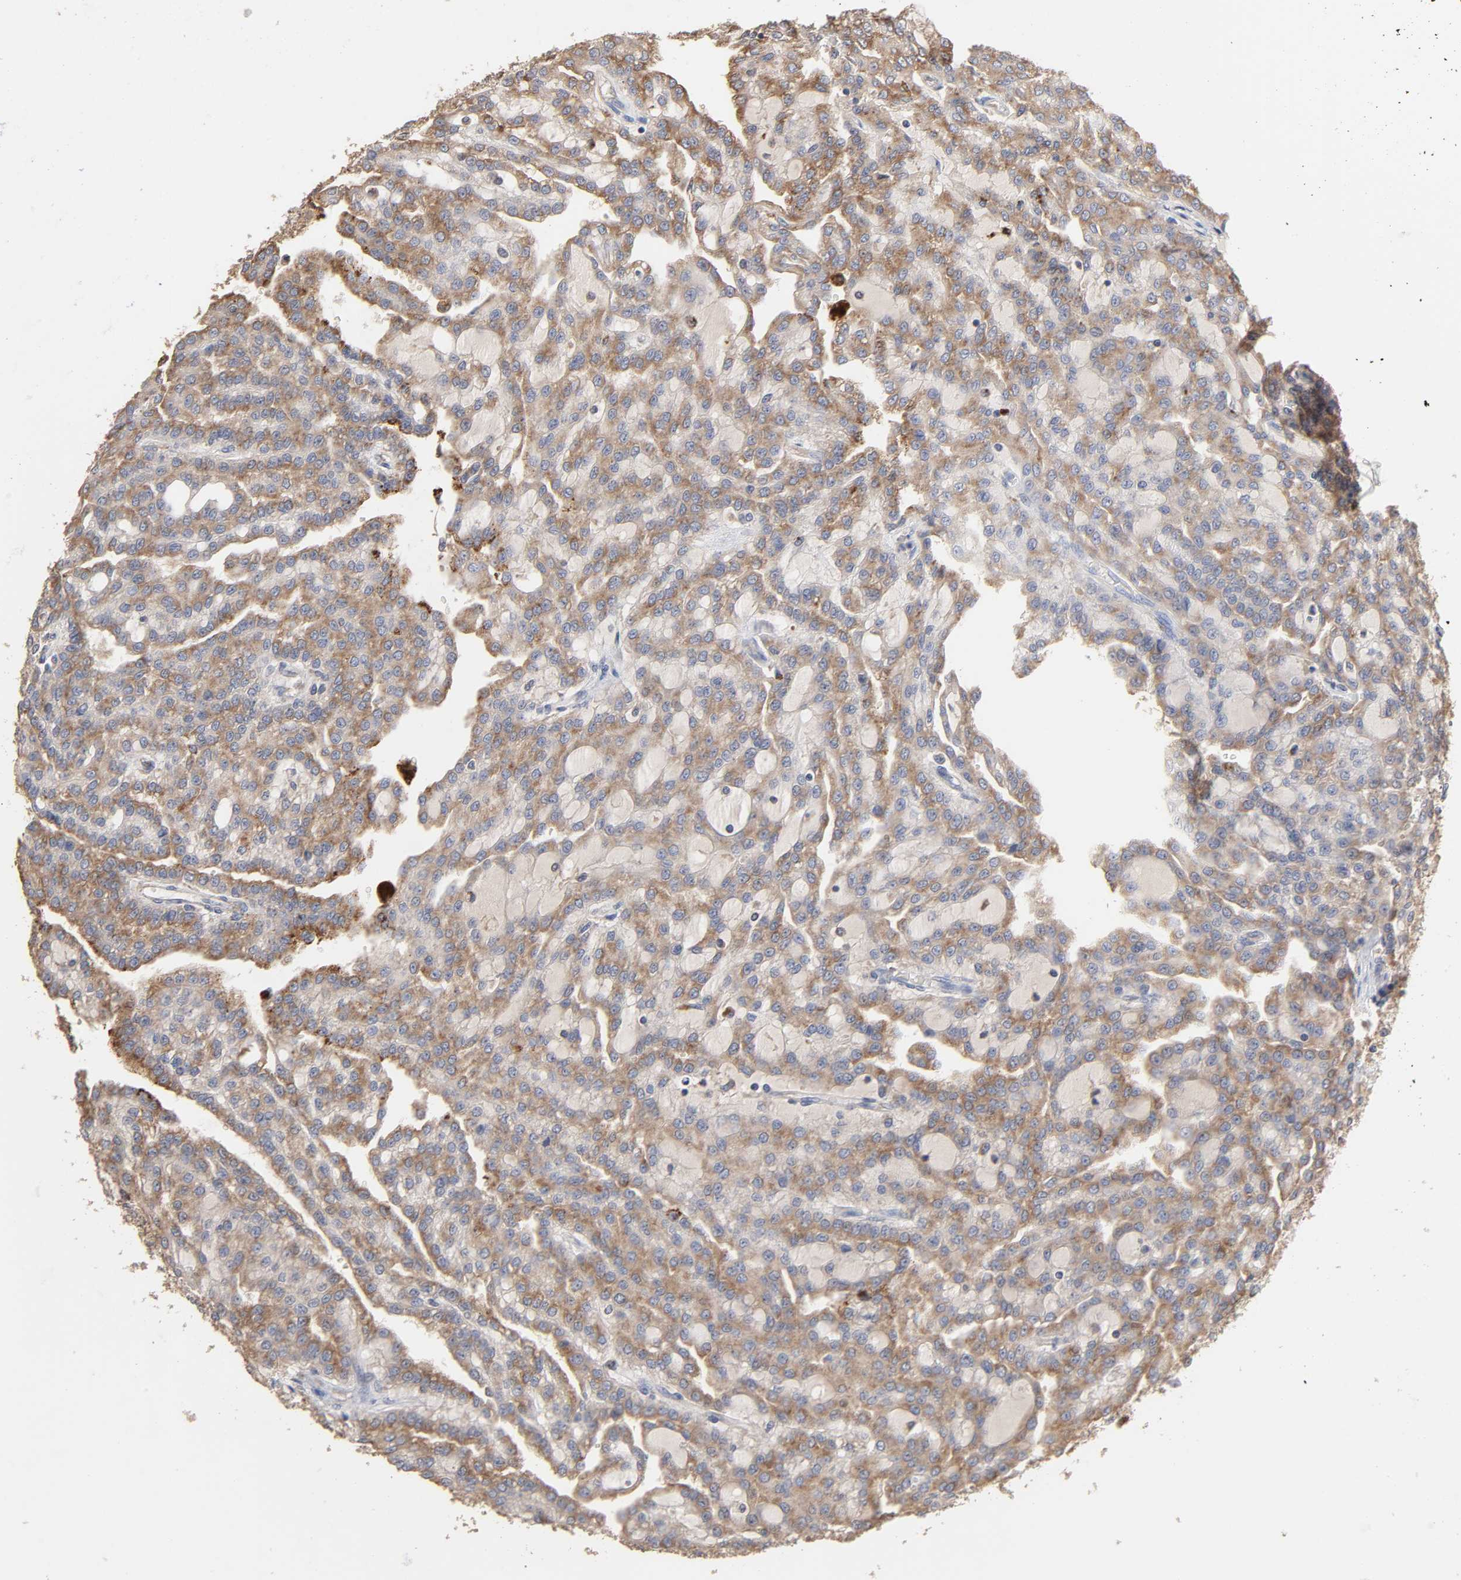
{"staining": {"intensity": "moderate", "quantity": ">75%", "location": "cytoplasmic/membranous"}, "tissue": "renal cancer", "cell_type": "Tumor cells", "image_type": "cancer", "snomed": [{"axis": "morphology", "description": "Adenocarcinoma, NOS"}, {"axis": "topography", "description": "Kidney"}], "caption": "This image shows immunohistochemistry (IHC) staining of renal cancer (adenocarcinoma), with medium moderate cytoplasmic/membranous expression in about >75% of tumor cells.", "gene": "EIF4G2", "patient": {"sex": "male", "age": 63}}